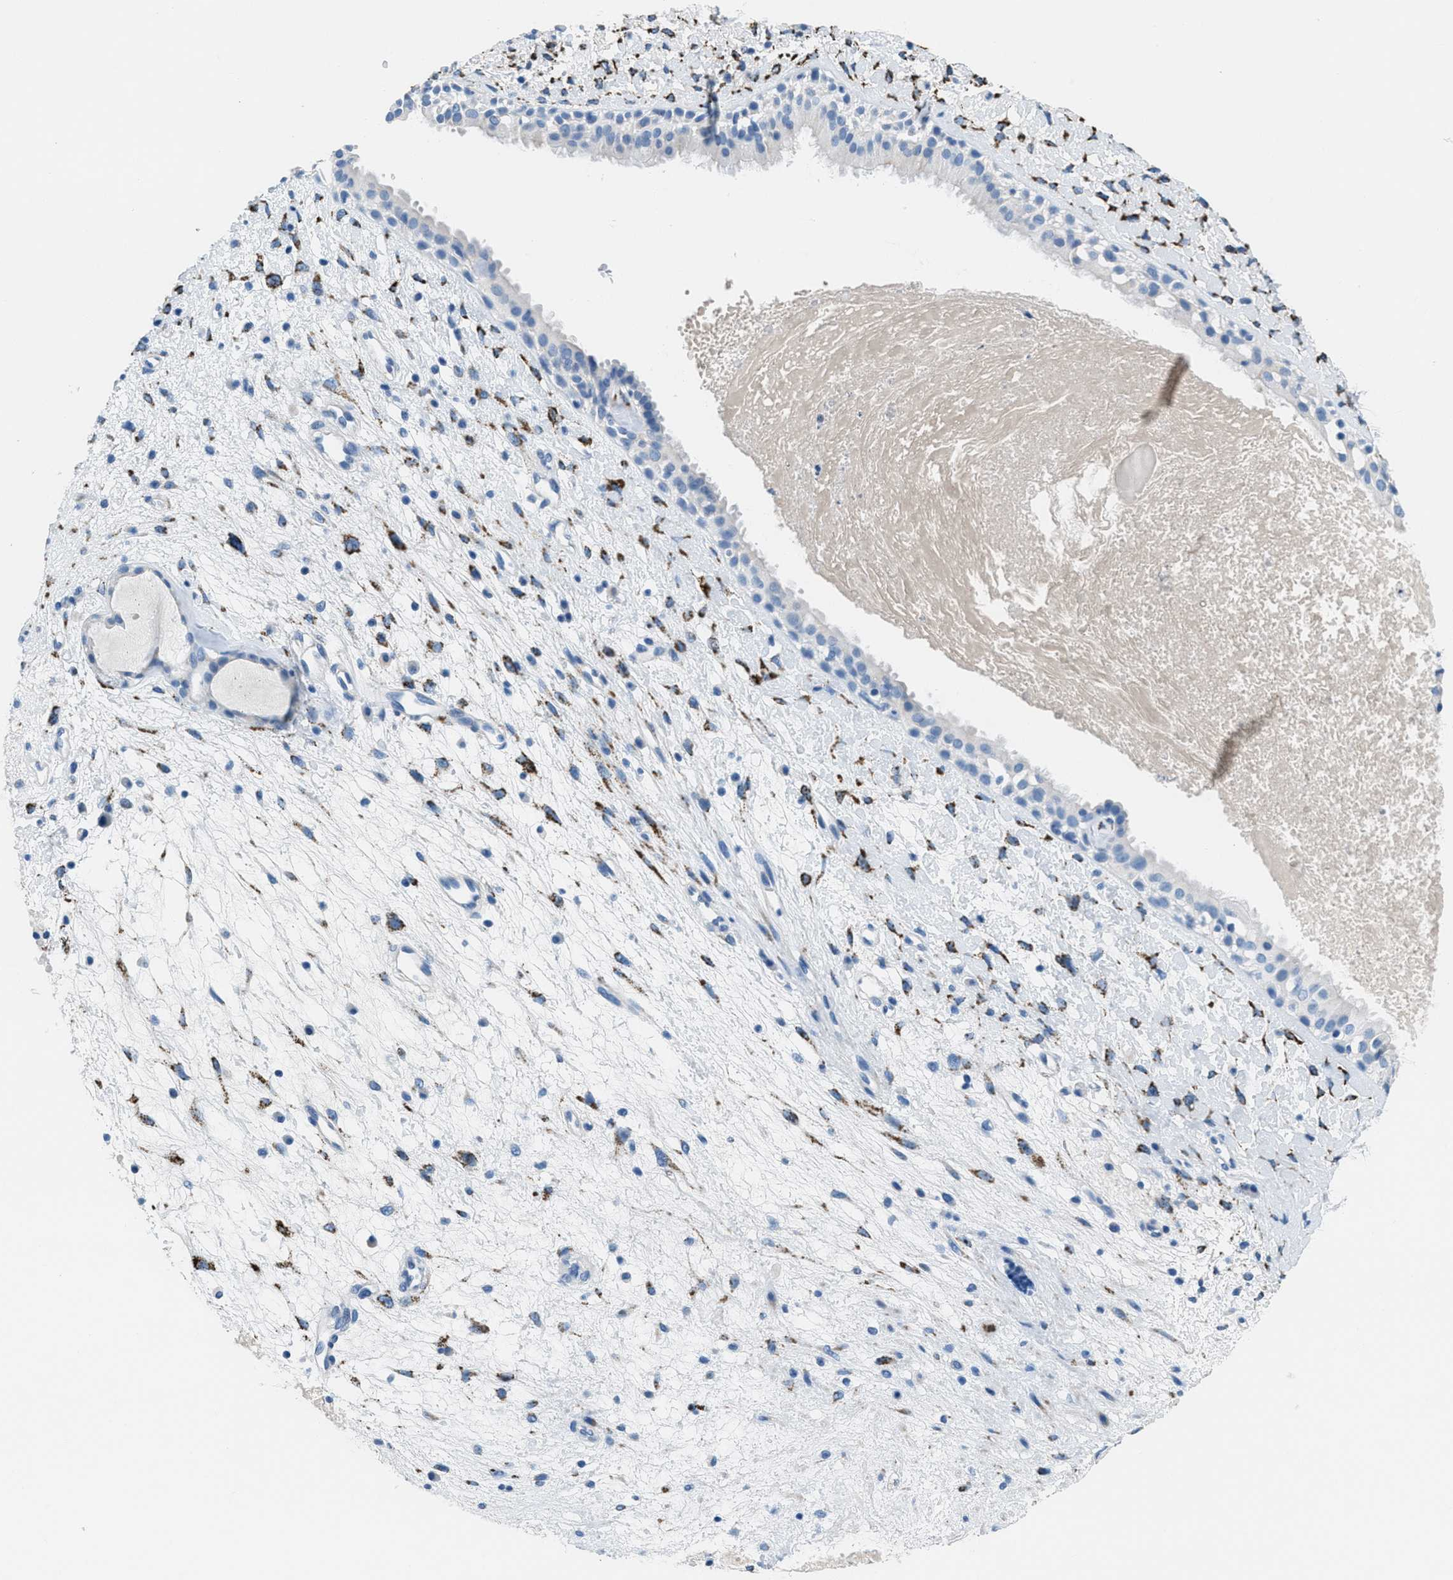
{"staining": {"intensity": "negative", "quantity": "none", "location": "none"}, "tissue": "nasopharynx", "cell_type": "Respiratory epithelial cells", "image_type": "normal", "snomed": [{"axis": "morphology", "description": "Normal tissue, NOS"}, {"axis": "topography", "description": "Nasopharynx"}], "caption": "Immunohistochemistry (IHC) histopathology image of normal nasopharynx: human nasopharynx stained with DAB shows no significant protein staining in respiratory epithelial cells.", "gene": "MGARP", "patient": {"sex": "male", "age": 22}}